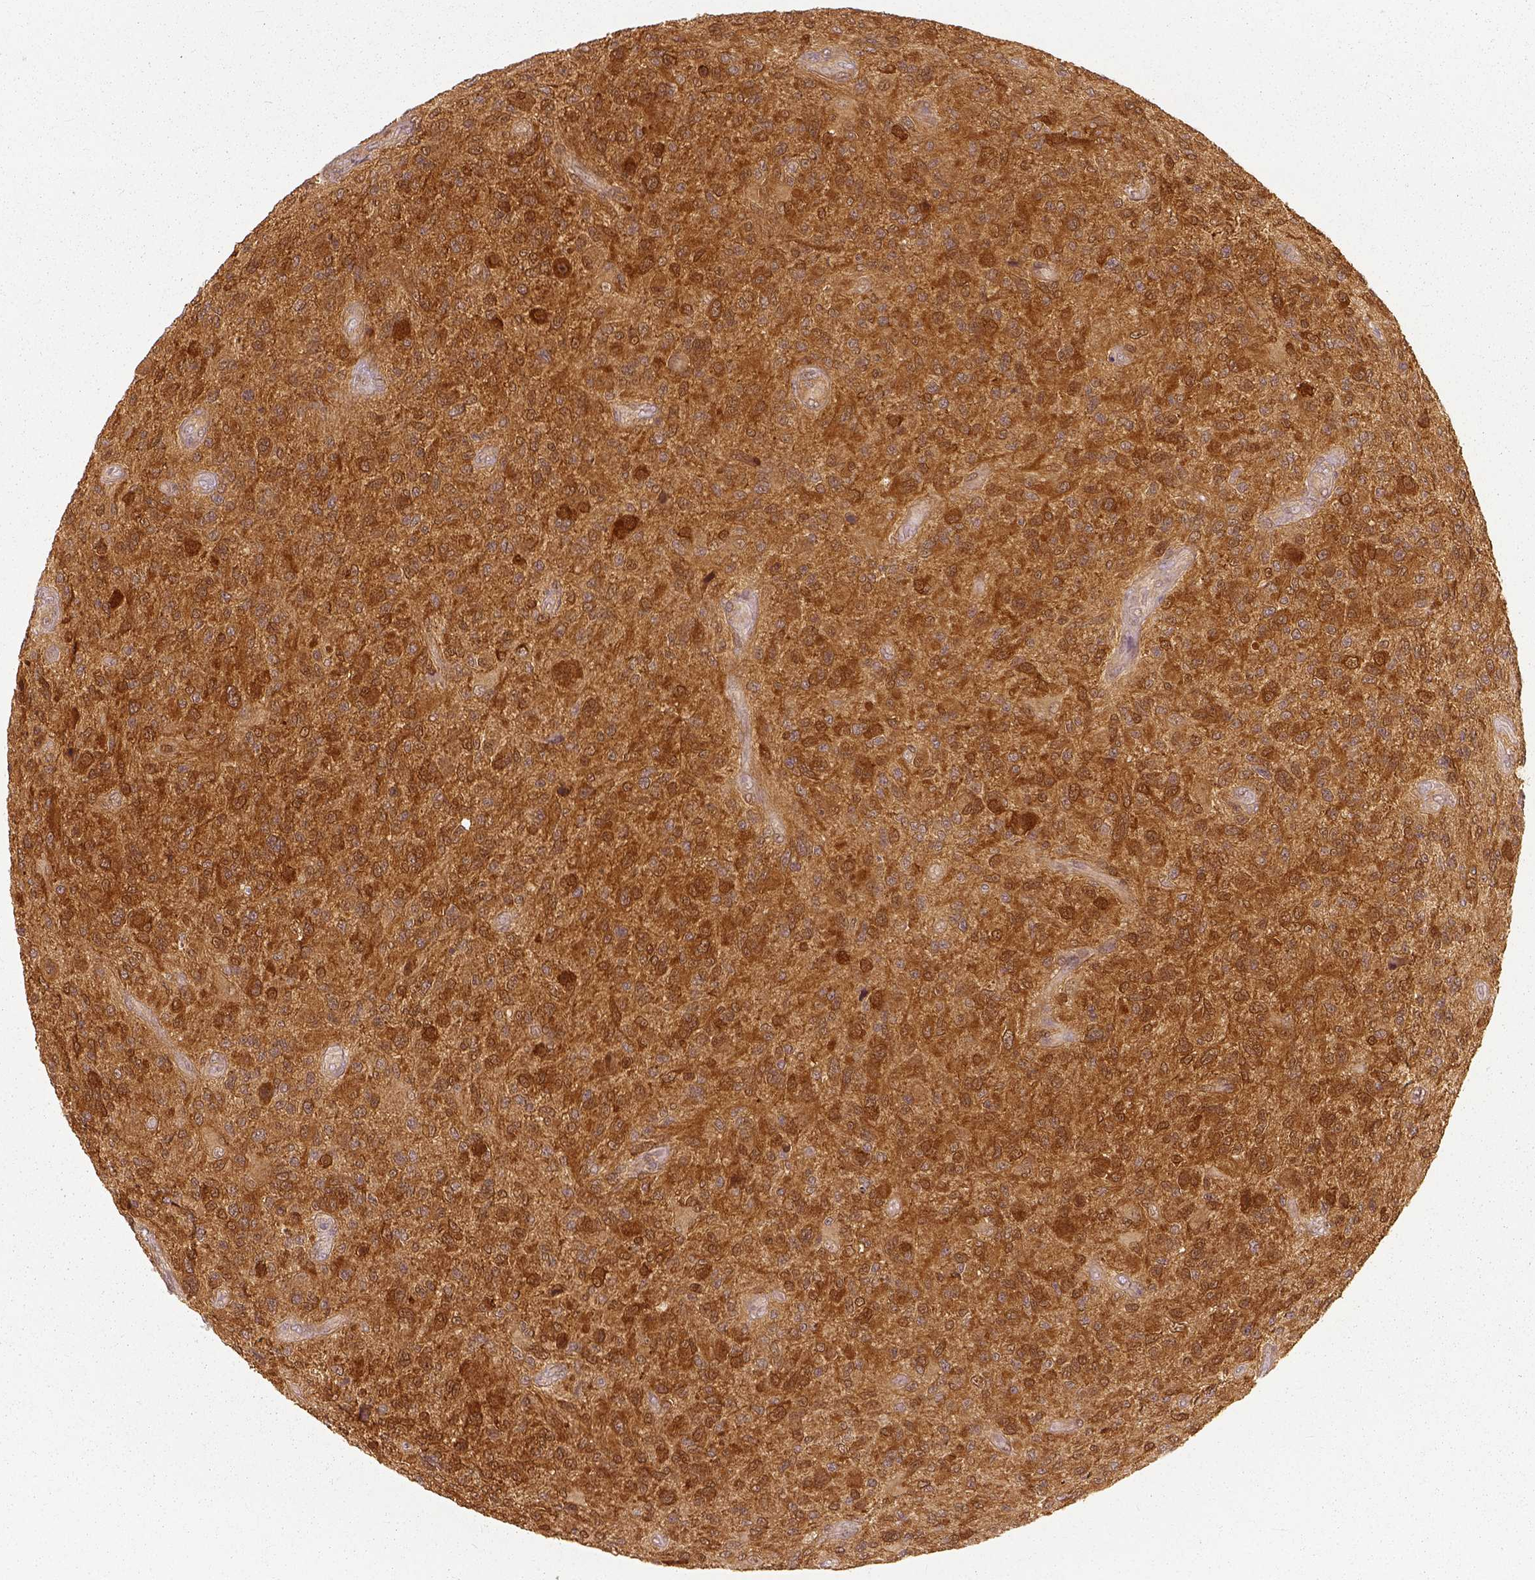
{"staining": {"intensity": "moderate", "quantity": ">75%", "location": "cytoplasmic/membranous"}, "tissue": "glioma", "cell_type": "Tumor cells", "image_type": "cancer", "snomed": [{"axis": "morphology", "description": "Glioma, malignant, High grade"}, {"axis": "topography", "description": "Brain"}], "caption": "This micrograph displays immunohistochemistry (IHC) staining of human malignant glioma (high-grade), with medium moderate cytoplasmic/membranous expression in approximately >75% of tumor cells.", "gene": "GPI", "patient": {"sex": "male", "age": 47}}